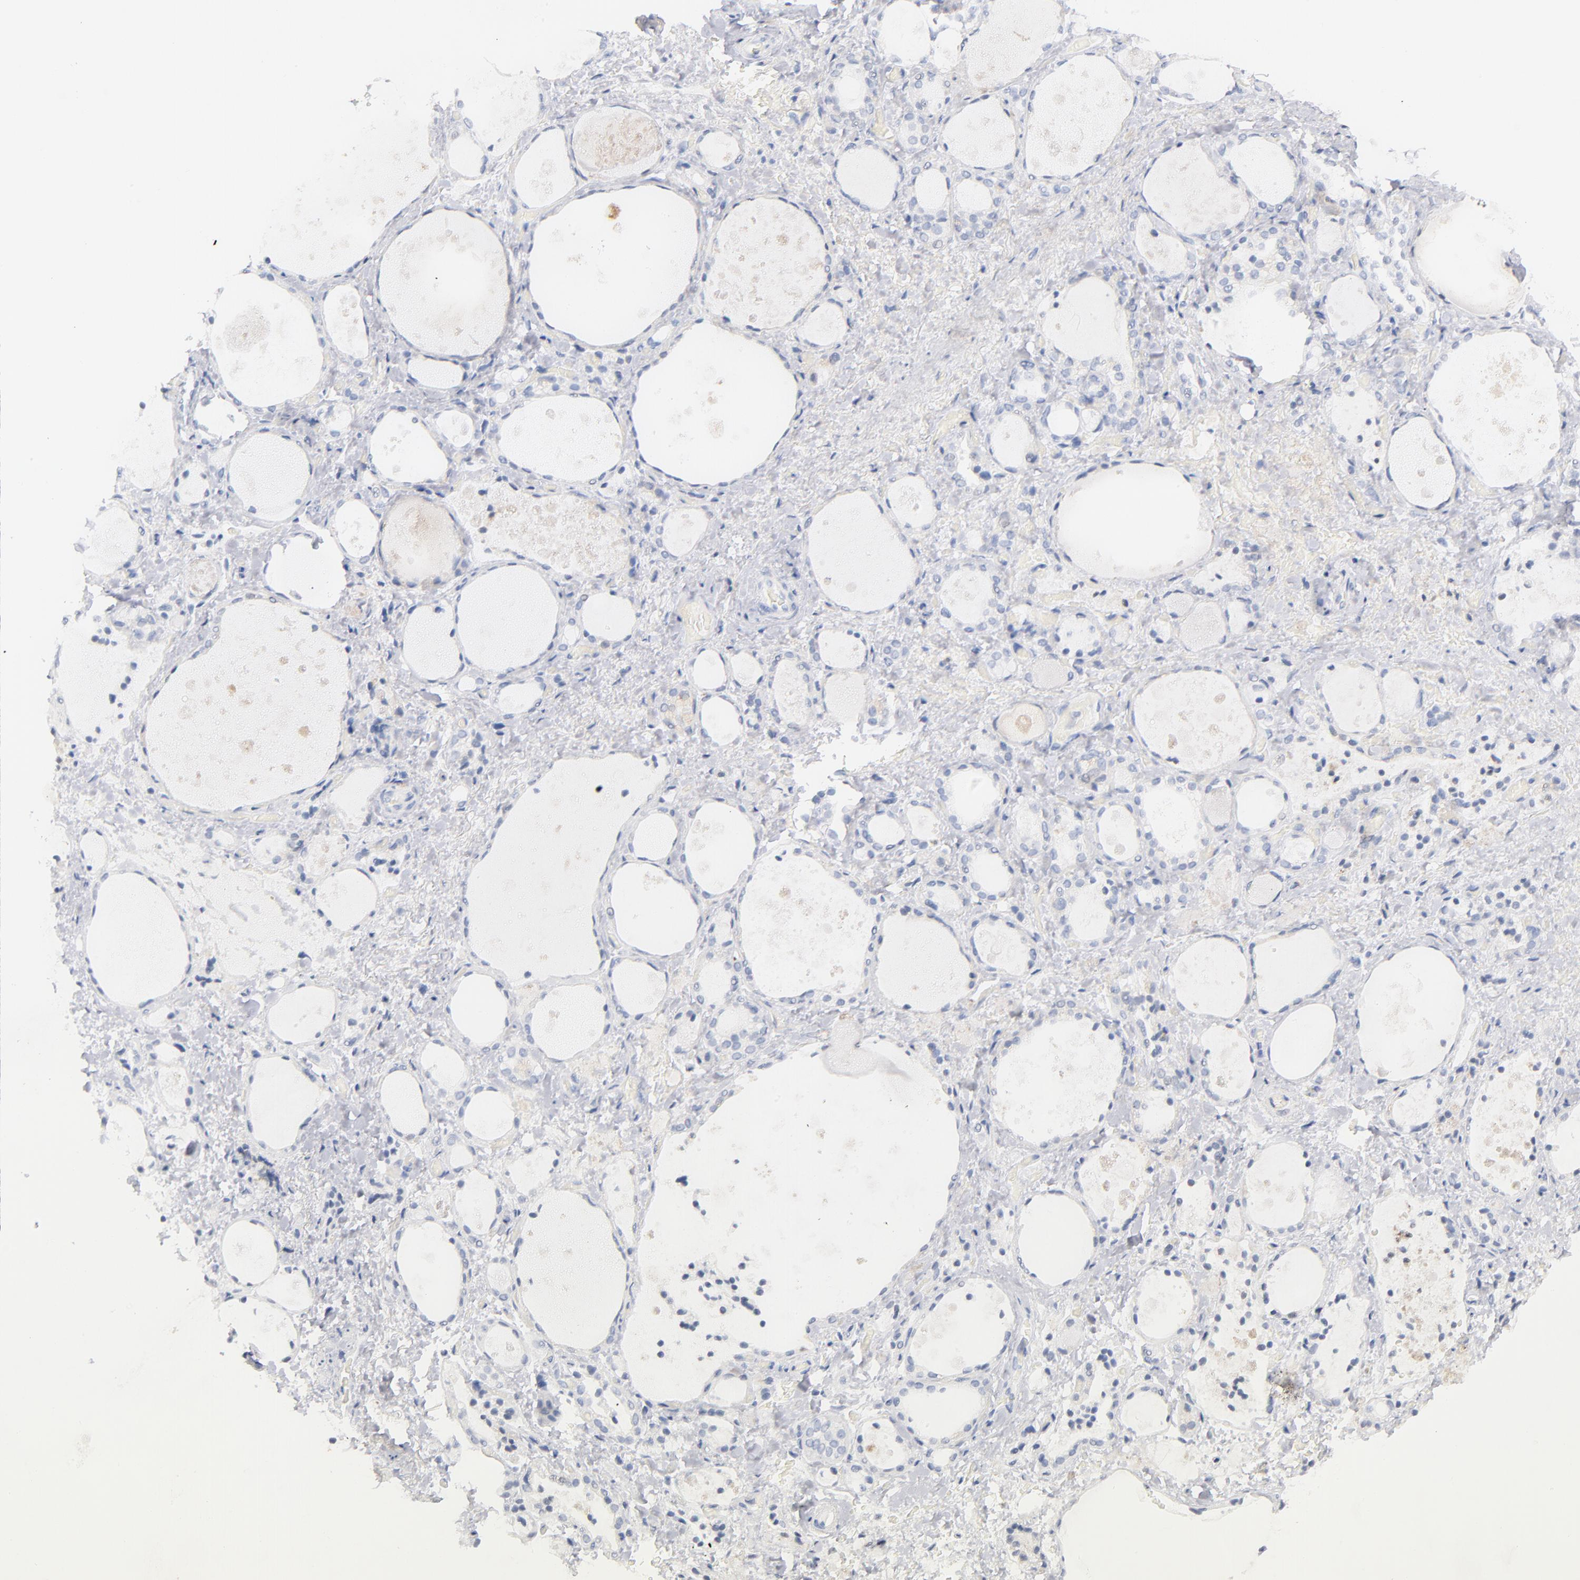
{"staining": {"intensity": "negative", "quantity": "none", "location": "none"}, "tissue": "thyroid gland", "cell_type": "Glandular cells", "image_type": "normal", "snomed": [{"axis": "morphology", "description": "Normal tissue, NOS"}, {"axis": "topography", "description": "Thyroid gland"}], "caption": "IHC histopathology image of benign thyroid gland: human thyroid gland stained with DAB reveals no significant protein expression in glandular cells. (DAB (3,3'-diaminobenzidine) immunohistochemistry (IHC), high magnification).", "gene": "KHNYN", "patient": {"sex": "female", "age": 75}}